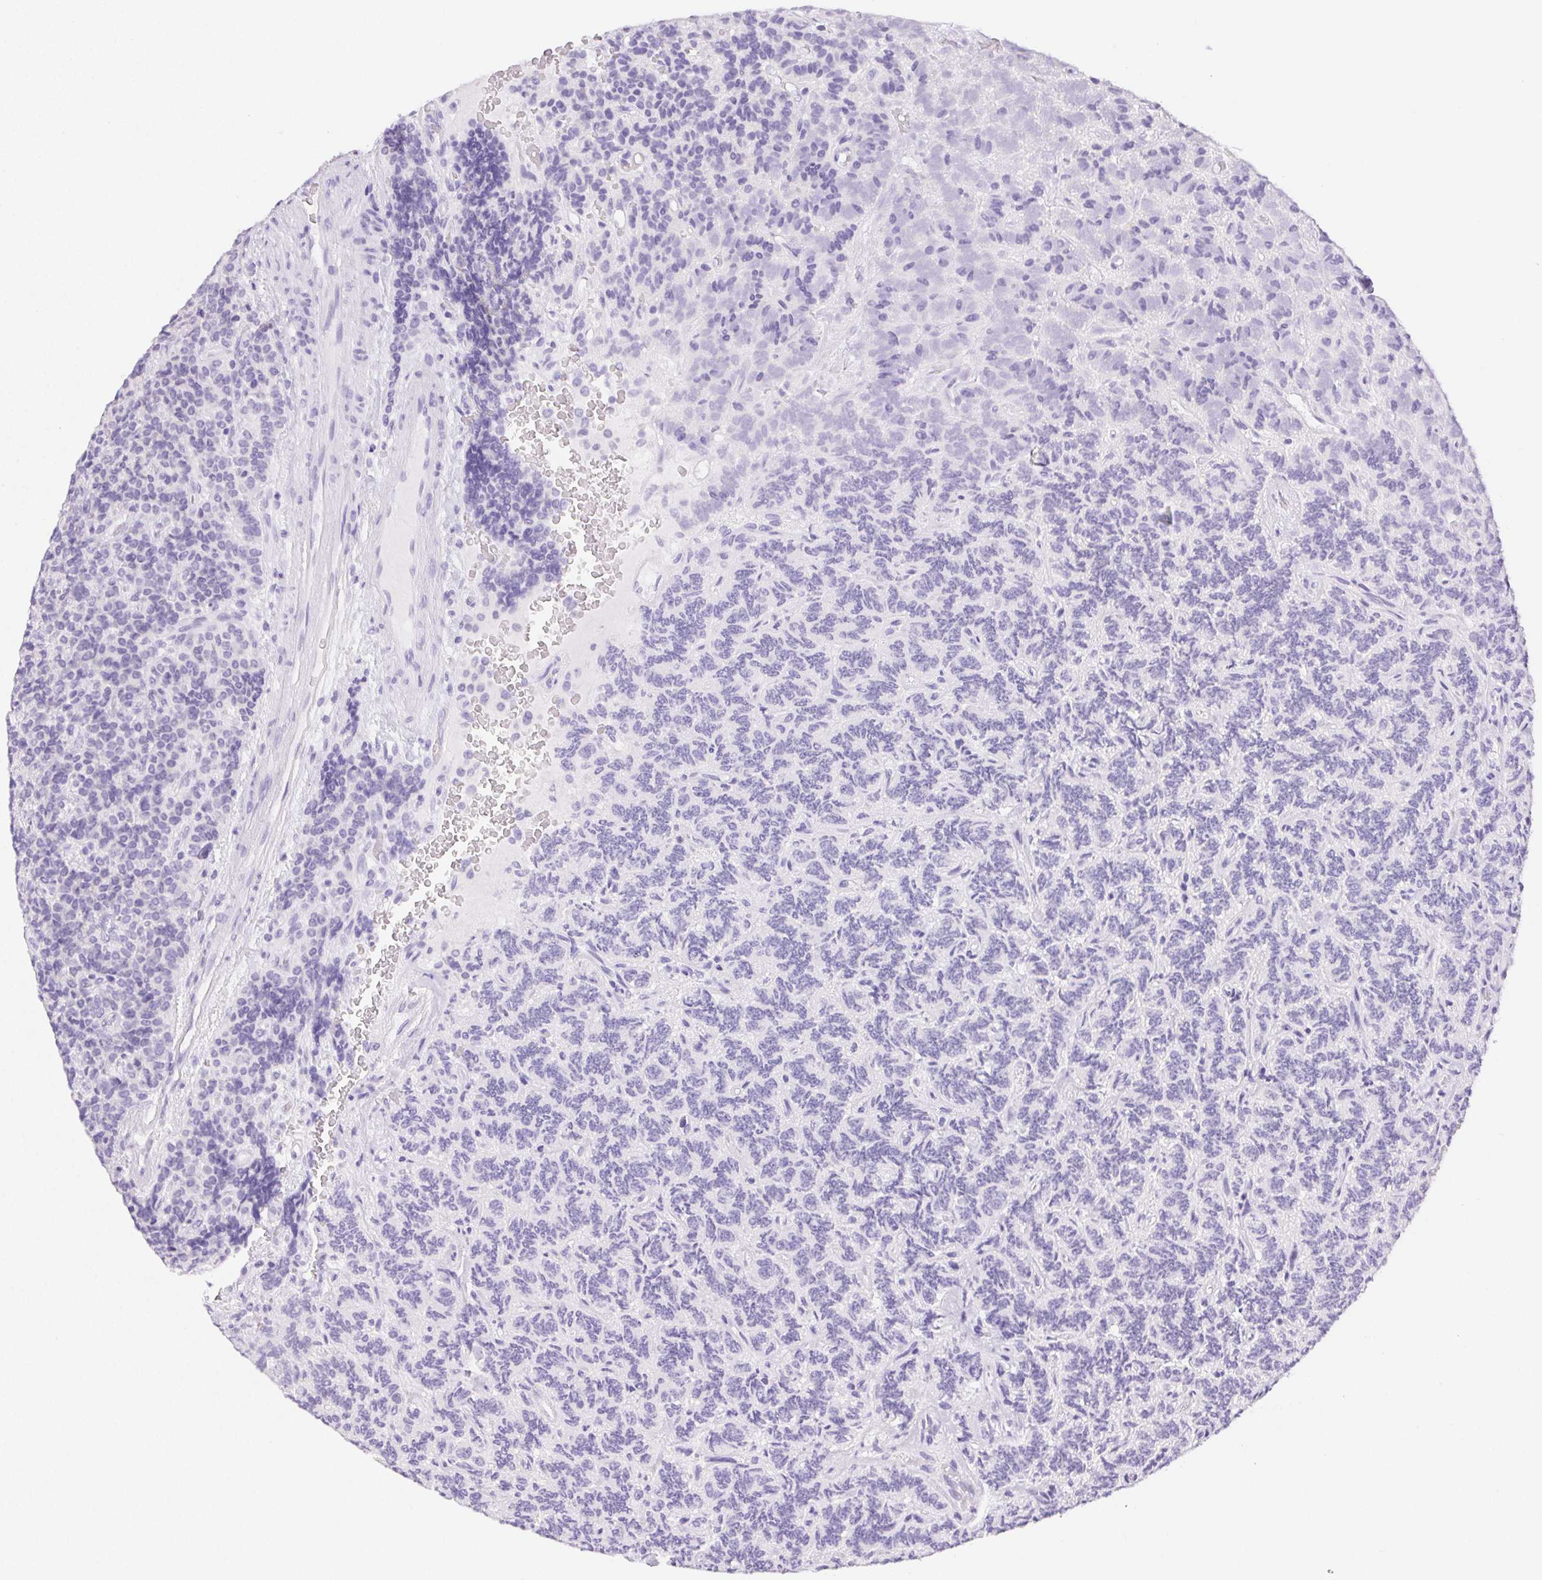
{"staining": {"intensity": "negative", "quantity": "none", "location": "none"}, "tissue": "carcinoid", "cell_type": "Tumor cells", "image_type": "cancer", "snomed": [{"axis": "morphology", "description": "Carcinoid, malignant, NOS"}, {"axis": "topography", "description": "Pancreas"}], "caption": "Image shows no significant protein expression in tumor cells of carcinoid.", "gene": "ST8SIA3", "patient": {"sex": "male", "age": 36}}